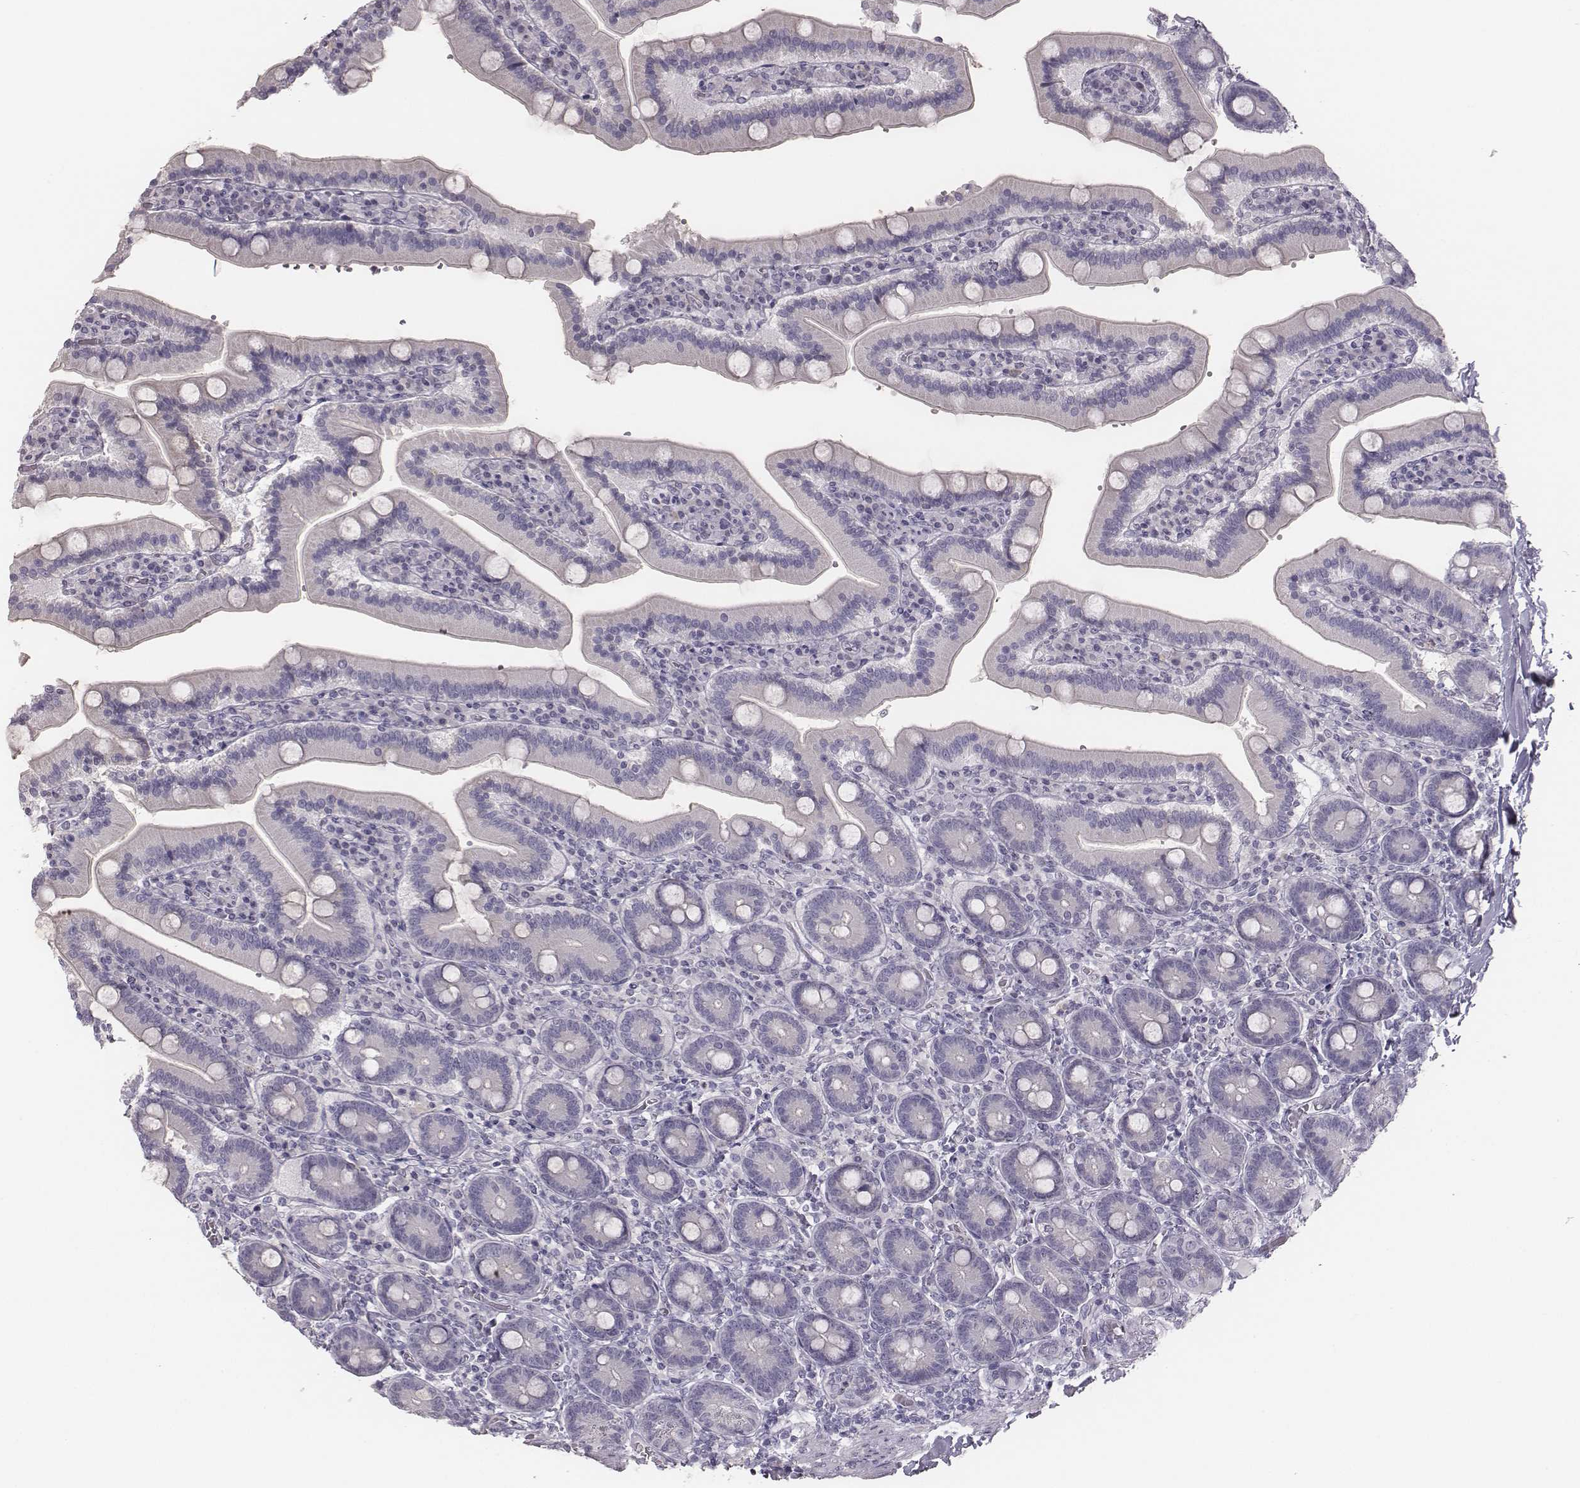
{"staining": {"intensity": "negative", "quantity": "none", "location": "none"}, "tissue": "duodenum", "cell_type": "Glandular cells", "image_type": "normal", "snomed": [{"axis": "morphology", "description": "Normal tissue, NOS"}, {"axis": "topography", "description": "Duodenum"}], "caption": "Image shows no significant protein expression in glandular cells of unremarkable duodenum. (Immunohistochemistry (ihc), brightfield microscopy, high magnification).", "gene": "ADGRF4", "patient": {"sex": "female", "age": 62}}